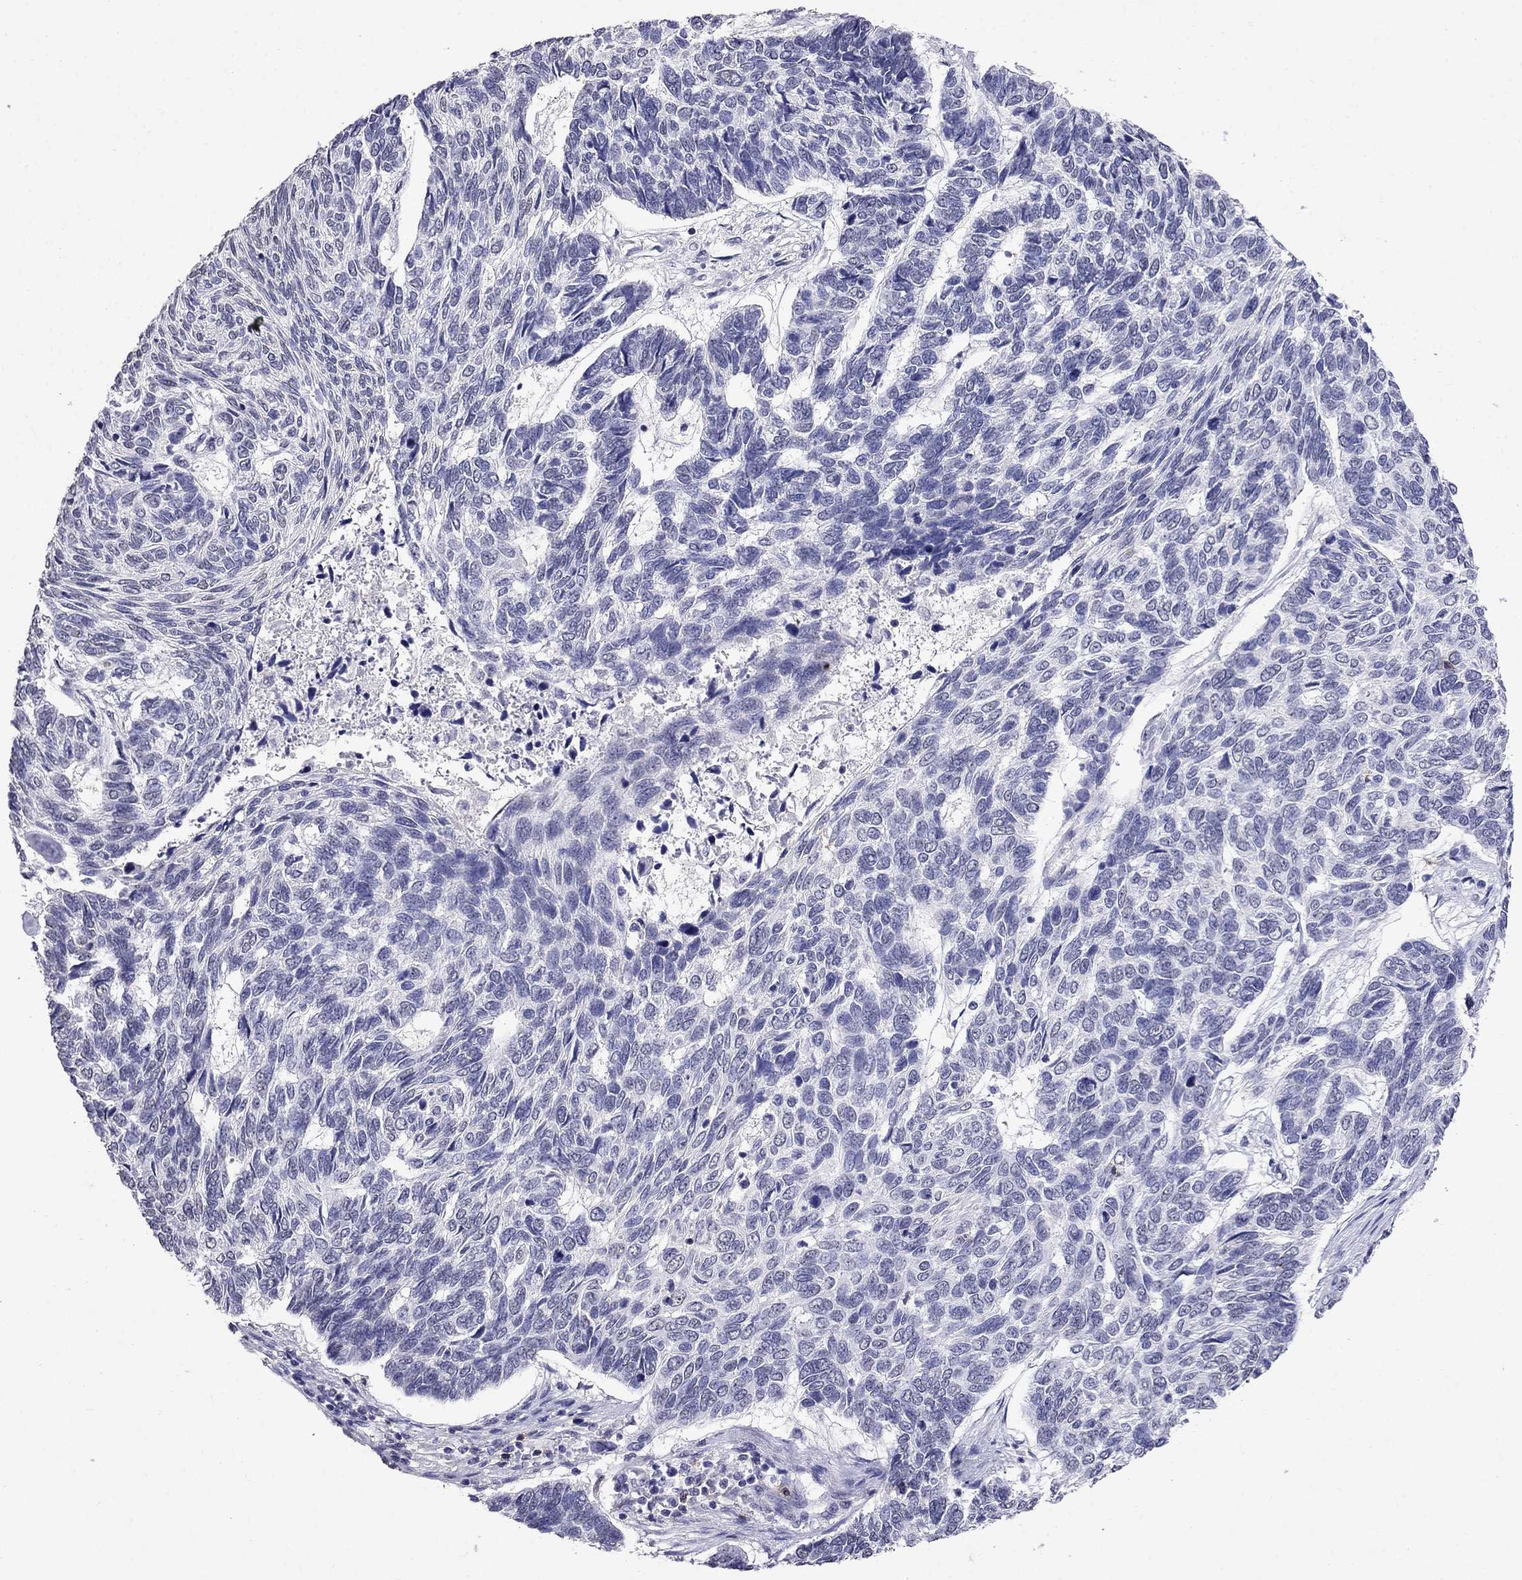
{"staining": {"intensity": "negative", "quantity": "none", "location": "none"}, "tissue": "skin cancer", "cell_type": "Tumor cells", "image_type": "cancer", "snomed": [{"axis": "morphology", "description": "Basal cell carcinoma"}, {"axis": "topography", "description": "Skin"}], "caption": "The image displays no significant positivity in tumor cells of skin cancer (basal cell carcinoma). (Immunohistochemistry (ihc), brightfield microscopy, high magnification).", "gene": "CD8B", "patient": {"sex": "female", "age": 65}}